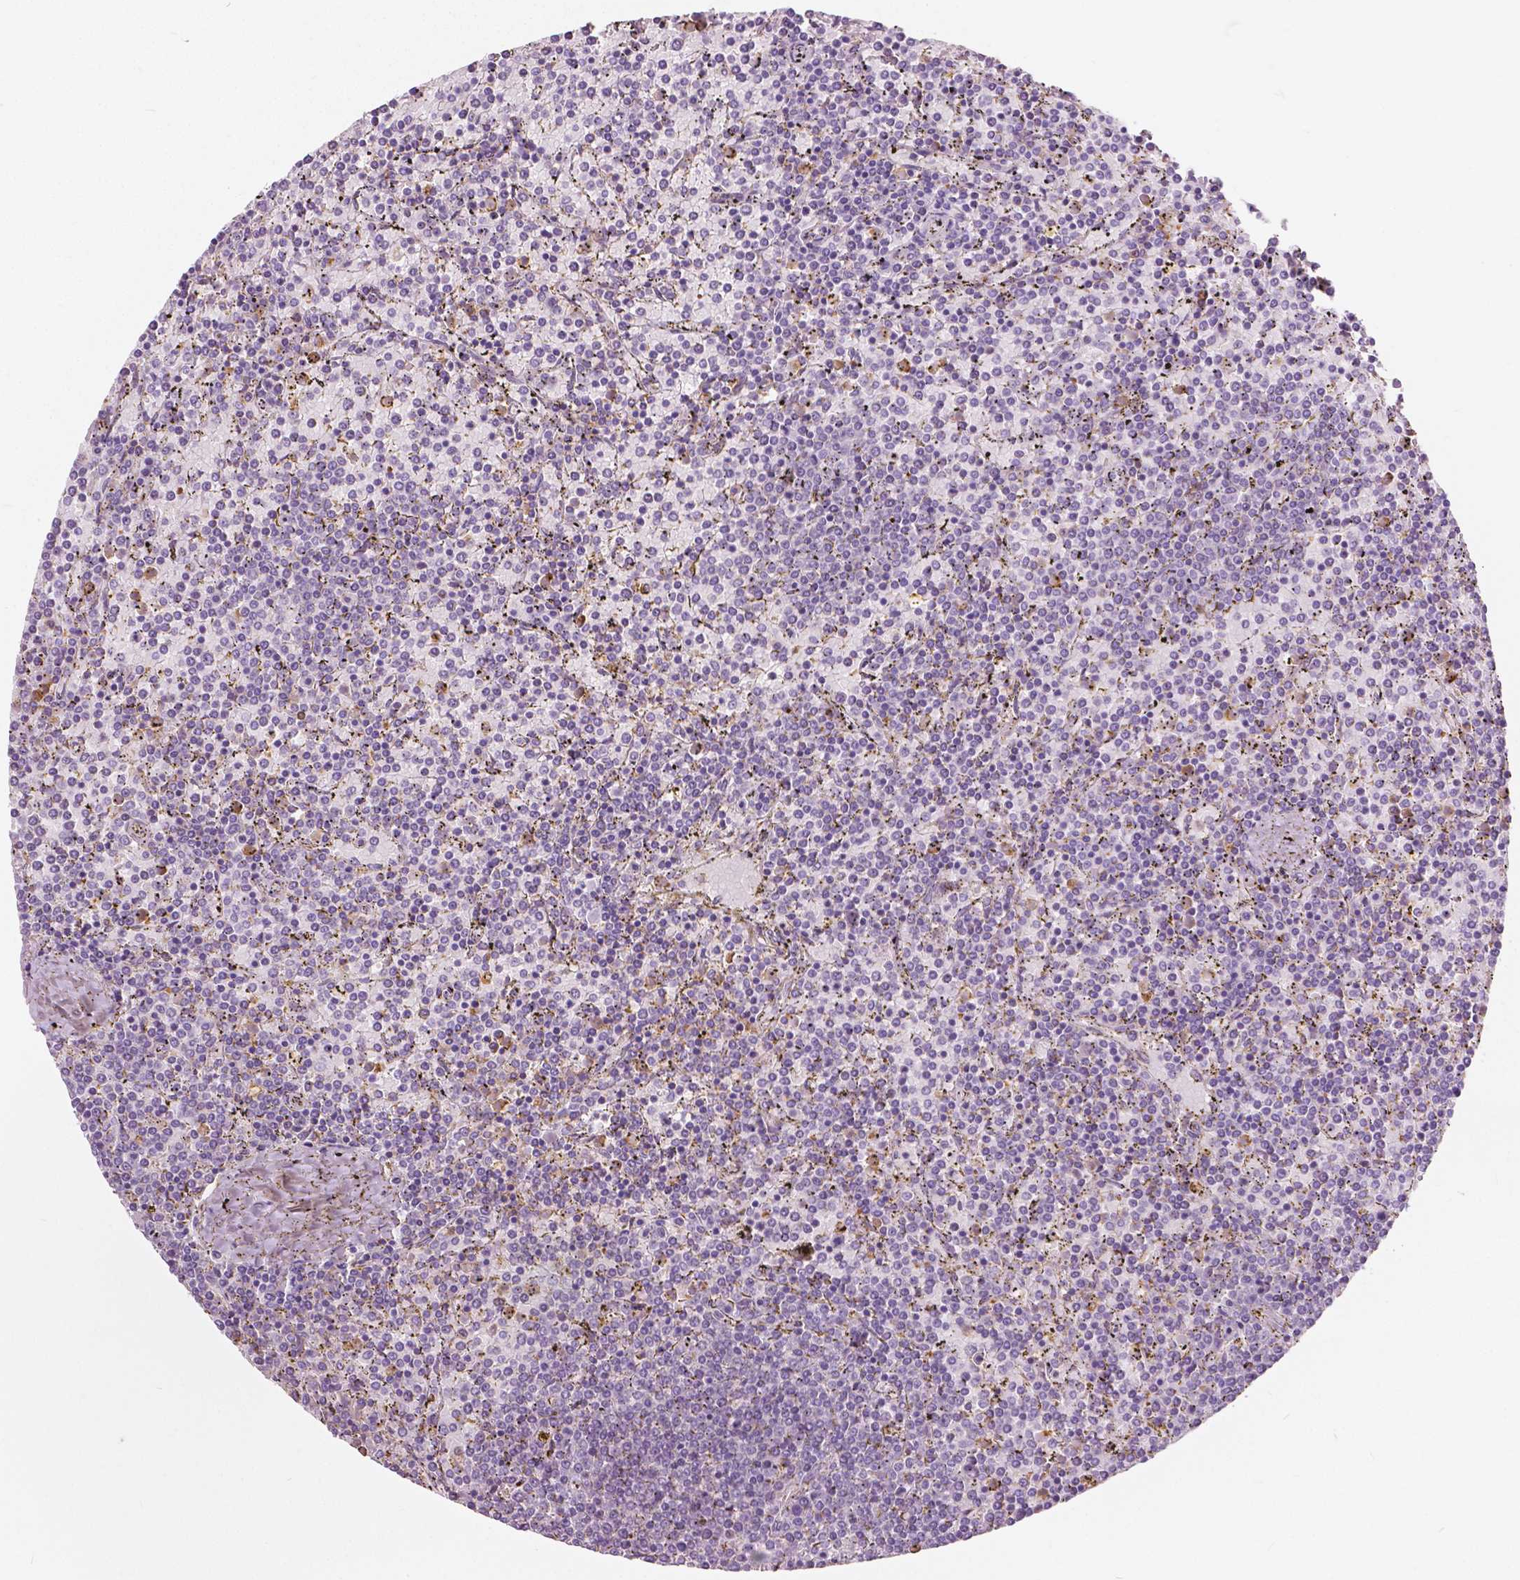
{"staining": {"intensity": "negative", "quantity": "none", "location": "none"}, "tissue": "lymphoma", "cell_type": "Tumor cells", "image_type": "cancer", "snomed": [{"axis": "morphology", "description": "Malignant lymphoma, non-Hodgkin's type, Low grade"}, {"axis": "topography", "description": "Spleen"}], "caption": "Low-grade malignant lymphoma, non-Hodgkin's type was stained to show a protein in brown. There is no significant positivity in tumor cells.", "gene": "DLX6", "patient": {"sex": "female", "age": 77}}